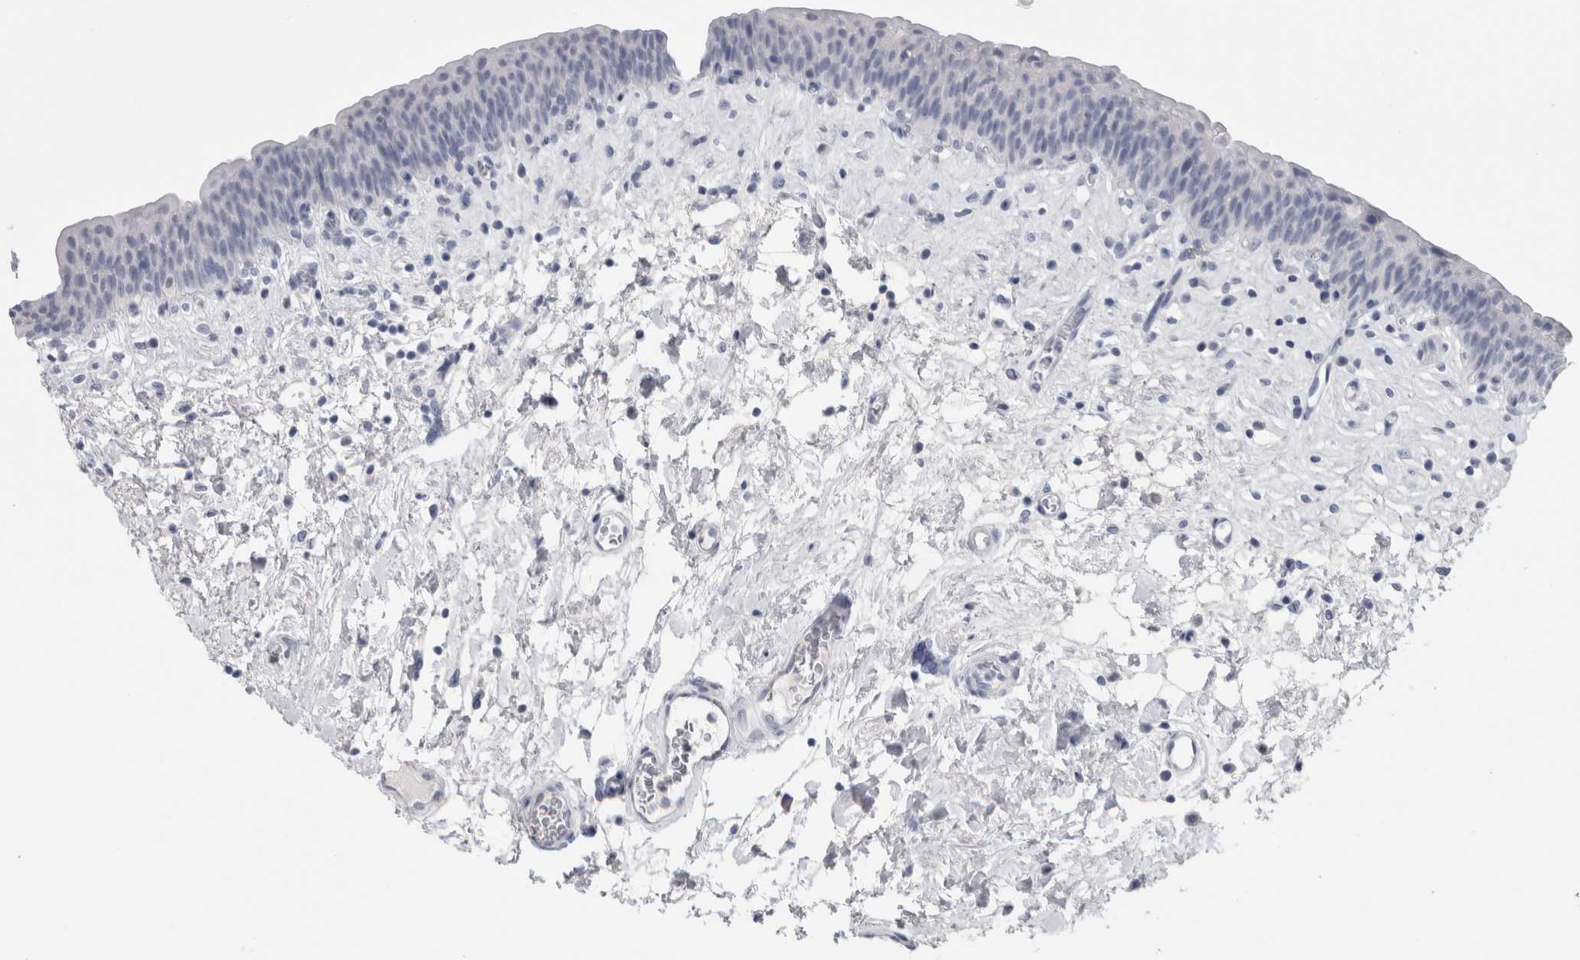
{"staining": {"intensity": "negative", "quantity": "none", "location": "none"}, "tissue": "urinary bladder", "cell_type": "Urothelial cells", "image_type": "normal", "snomed": [{"axis": "morphology", "description": "Normal tissue, NOS"}, {"axis": "topography", "description": "Urinary bladder"}], "caption": "Immunohistochemistry of benign urinary bladder reveals no positivity in urothelial cells.", "gene": "ADAM2", "patient": {"sex": "male", "age": 83}}